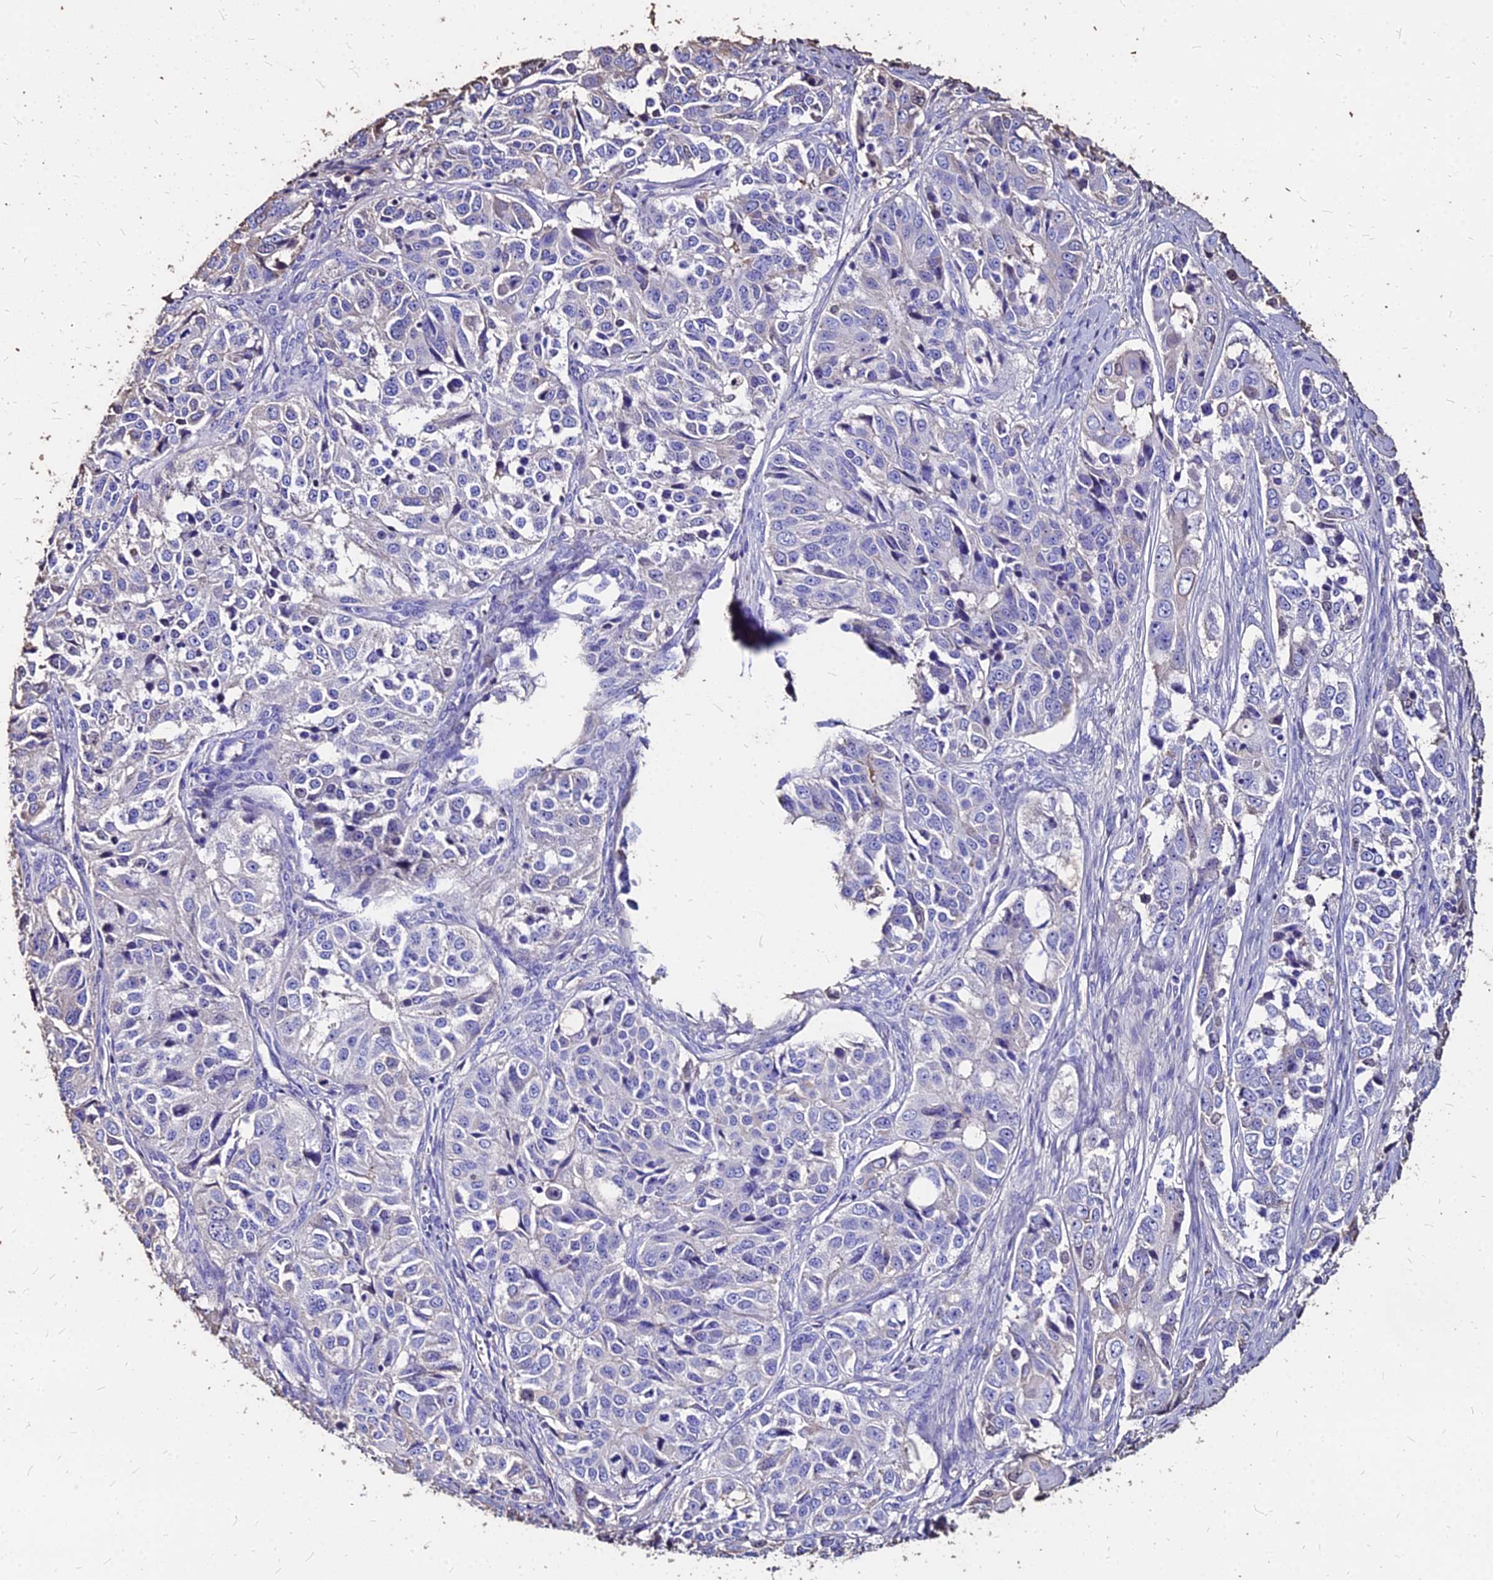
{"staining": {"intensity": "negative", "quantity": "none", "location": "none"}, "tissue": "ovarian cancer", "cell_type": "Tumor cells", "image_type": "cancer", "snomed": [{"axis": "morphology", "description": "Carcinoma, endometroid"}, {"axis": "topography", "description": "Ovary"}], "caption": "This is an immunohistochemistry (IHC) photomicrograph of ovarian cancer (endometroid carcinoma). There is no positivity in tumor cells.", "gene": "NME5", "patient": {"sex": "female", "age": 51}}